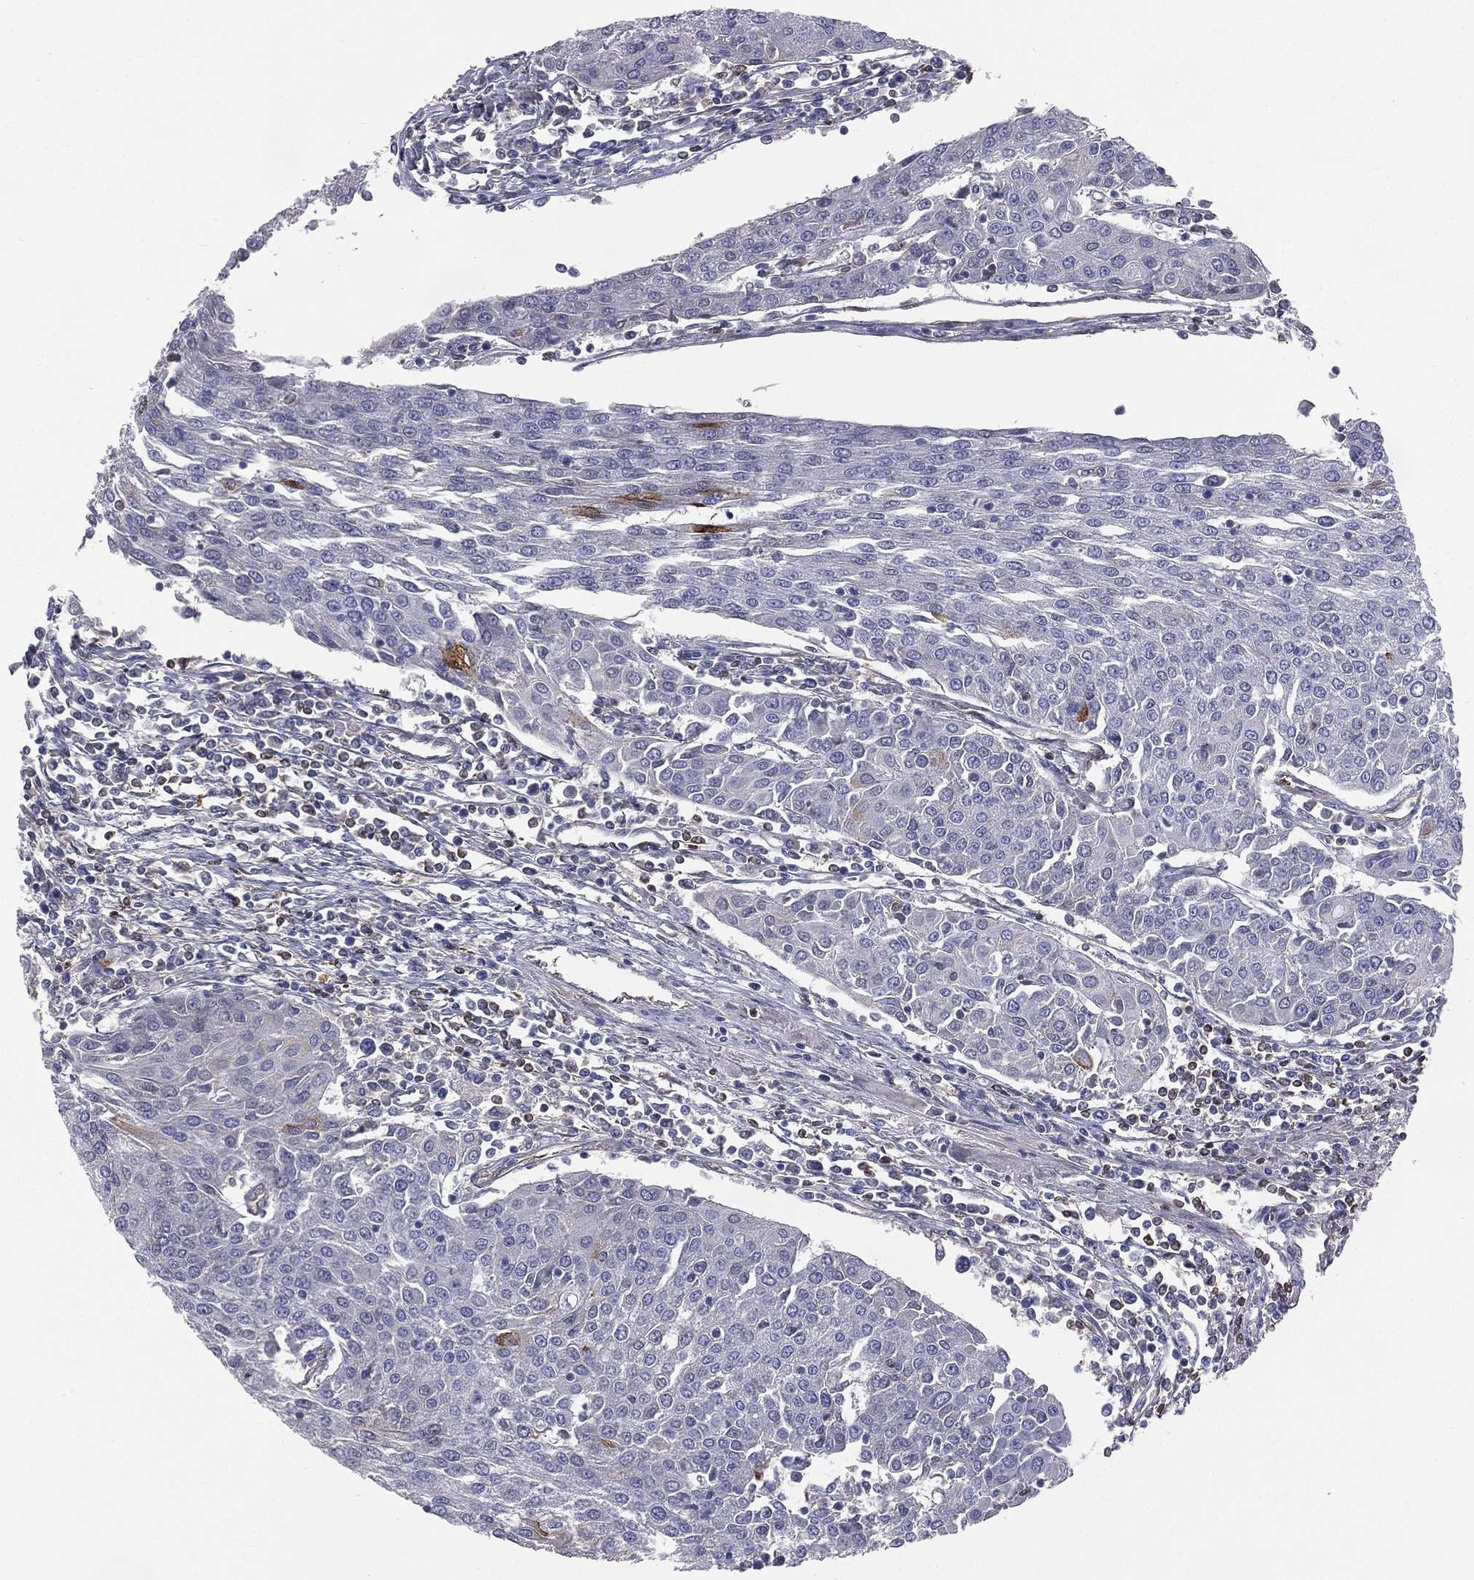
{"staining": {"intensity": "negative", "quantity": "none", "location": "none"}, "tissue": "urothelial cancer", "cell_type": "Tumor cells", "image_type": "cancer", "snomed": [{"axis": "morphology", "description": "Urothelial carcinoma, High grade"}, {"axis": "topography", "description": "Urinary bladder"}], "caption": "Tumor cells show no significant protein staining in urothelial cancer.", "gene": "DMKN", "patient": {"sex": "female", "age": 85}}